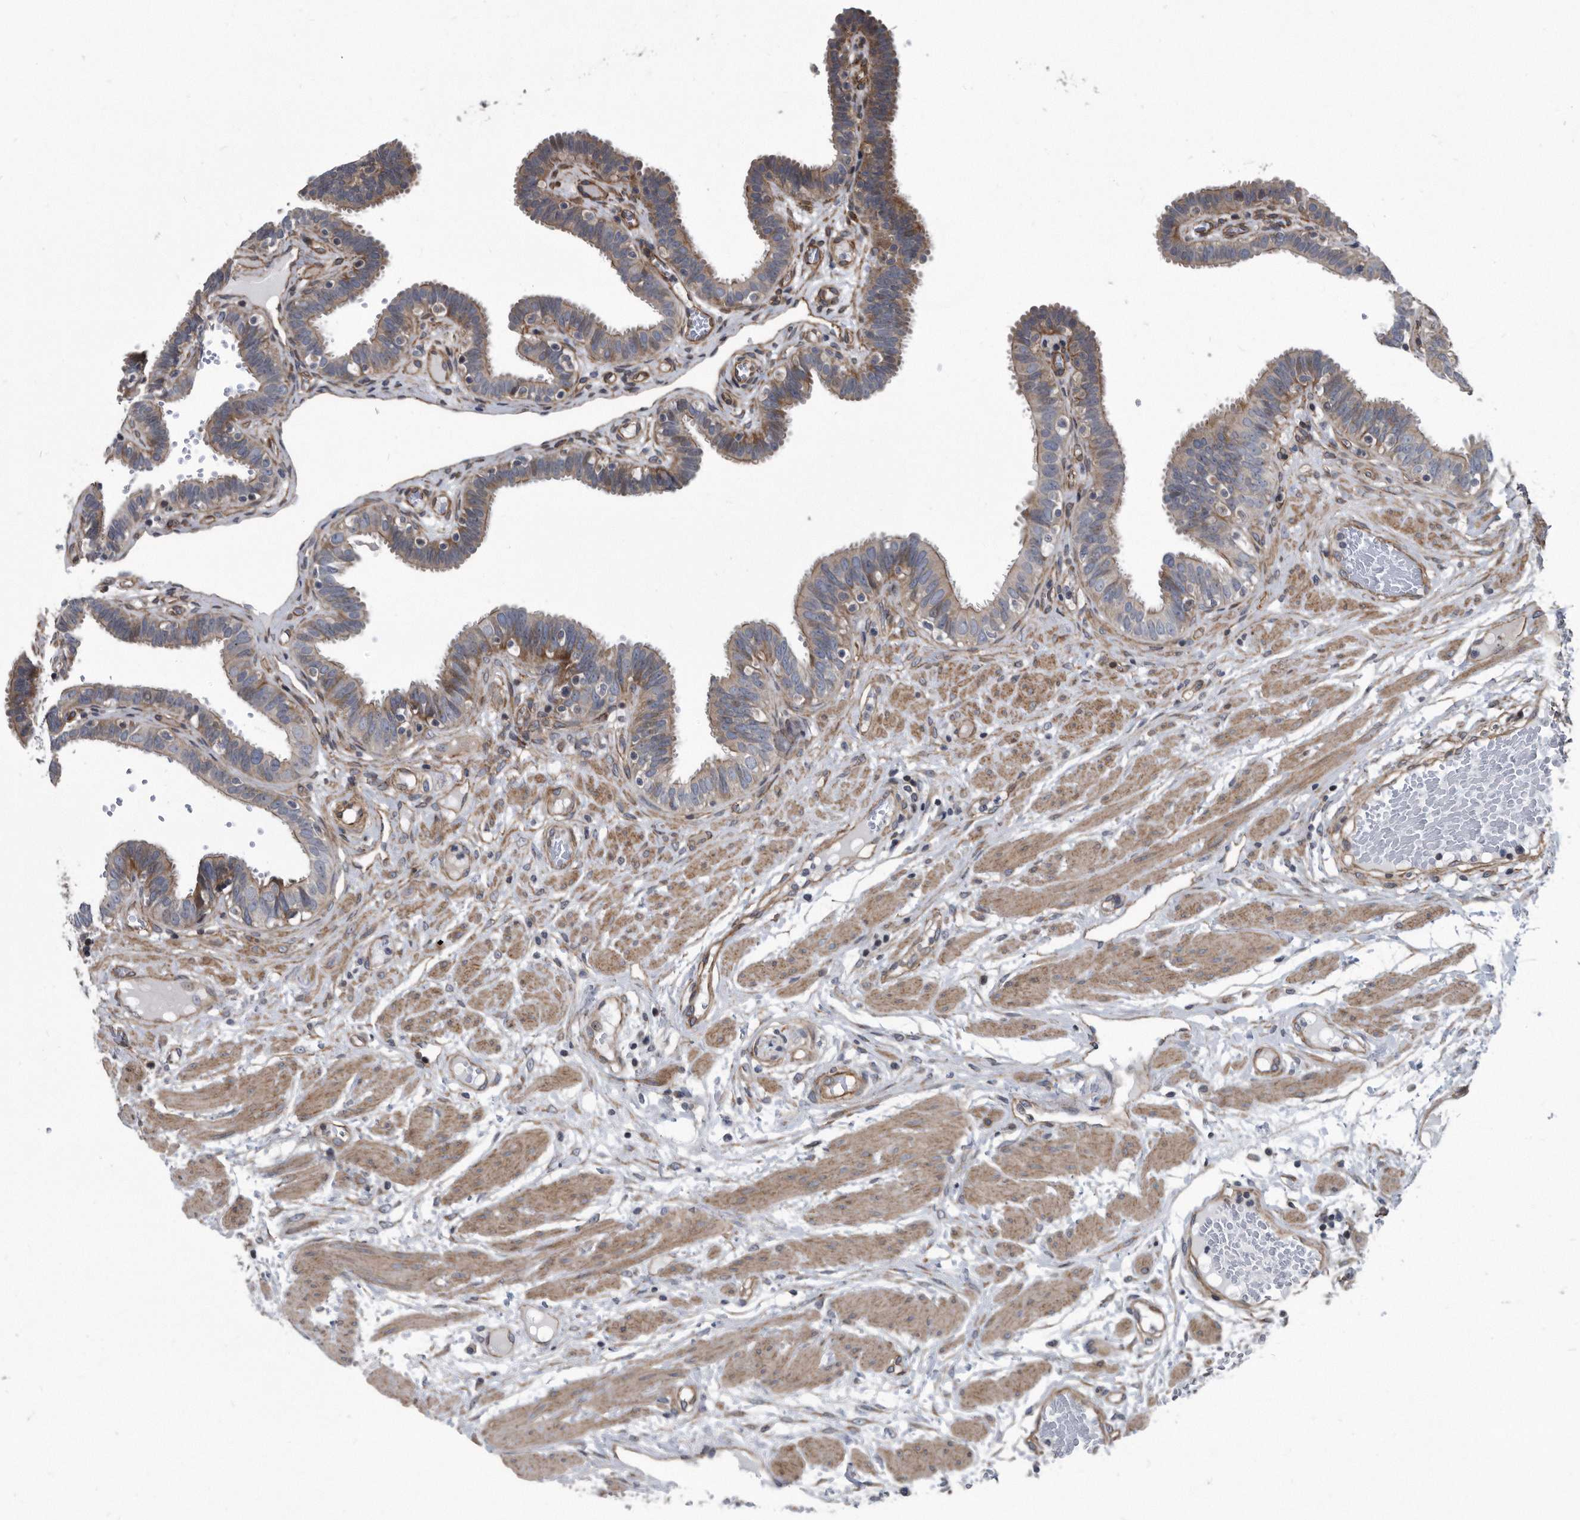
{"staining": {"intensity": "weak", "quantity": ">75%", "location": "cytoplasmic/membranous"}, "tissue": "fallopian tube", "cell_type": "Glandular cells", "image_type": "normal", "snomed": [{"axis": "morphology", "description": "Normal tissue, NOS"}, {"axis": "topography", "description": "Fallopian tube"}, {"axis": "topography", "description": "Placenta"}], "caption": "Fallopian tube was stained to show a protein in brown. There is low levels of weak cytoplasmic/membranous positivity in about >75% of glandular cells. The staining was performed using DAB, with brown indicating positive protein expression. Nuclei are stained blue with hematoxylin.", "gene": "ARMCX1", "patient": {"sex": "female", "age": 32}}